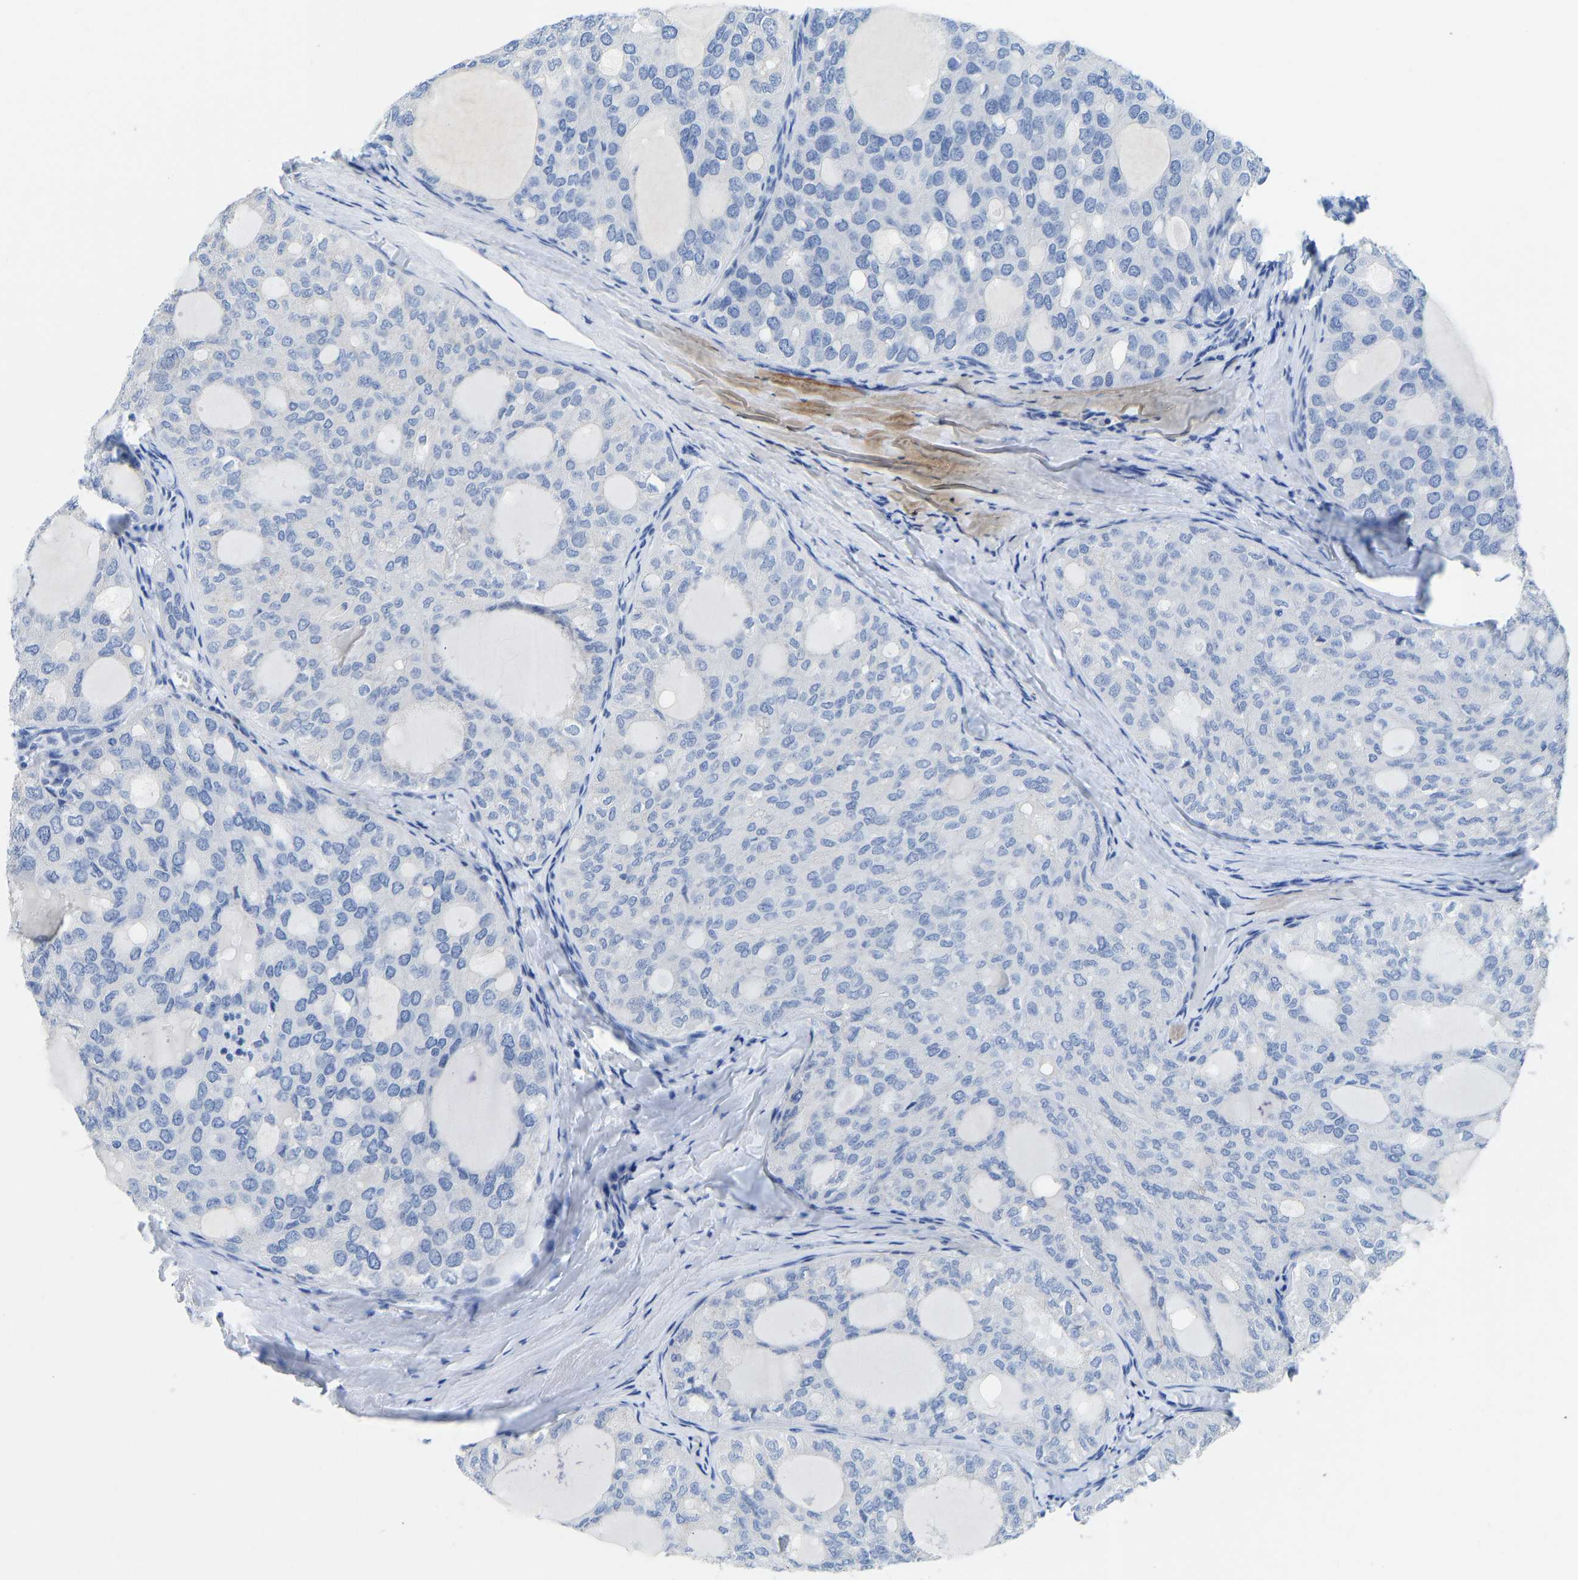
{"staining": {"intensity": "negative", "quantity": "none", "location": "none"}, "tissue": "thyroid cancer", "cell_type": "Tumor cells", "image_type": "cancer", "snomed": [{"axis": "morphology", "description": "Follicular adenoma carcinoma, NOS"}, {"axis": "topography", "description": "Thyroid gland"}], "caption": "Thyroid cancer was stained to show a protein in brown. There is no significant positivity in tumor cells.", "gene": "NKAIN3", "patient": {"sex": "male", "age": 75}}